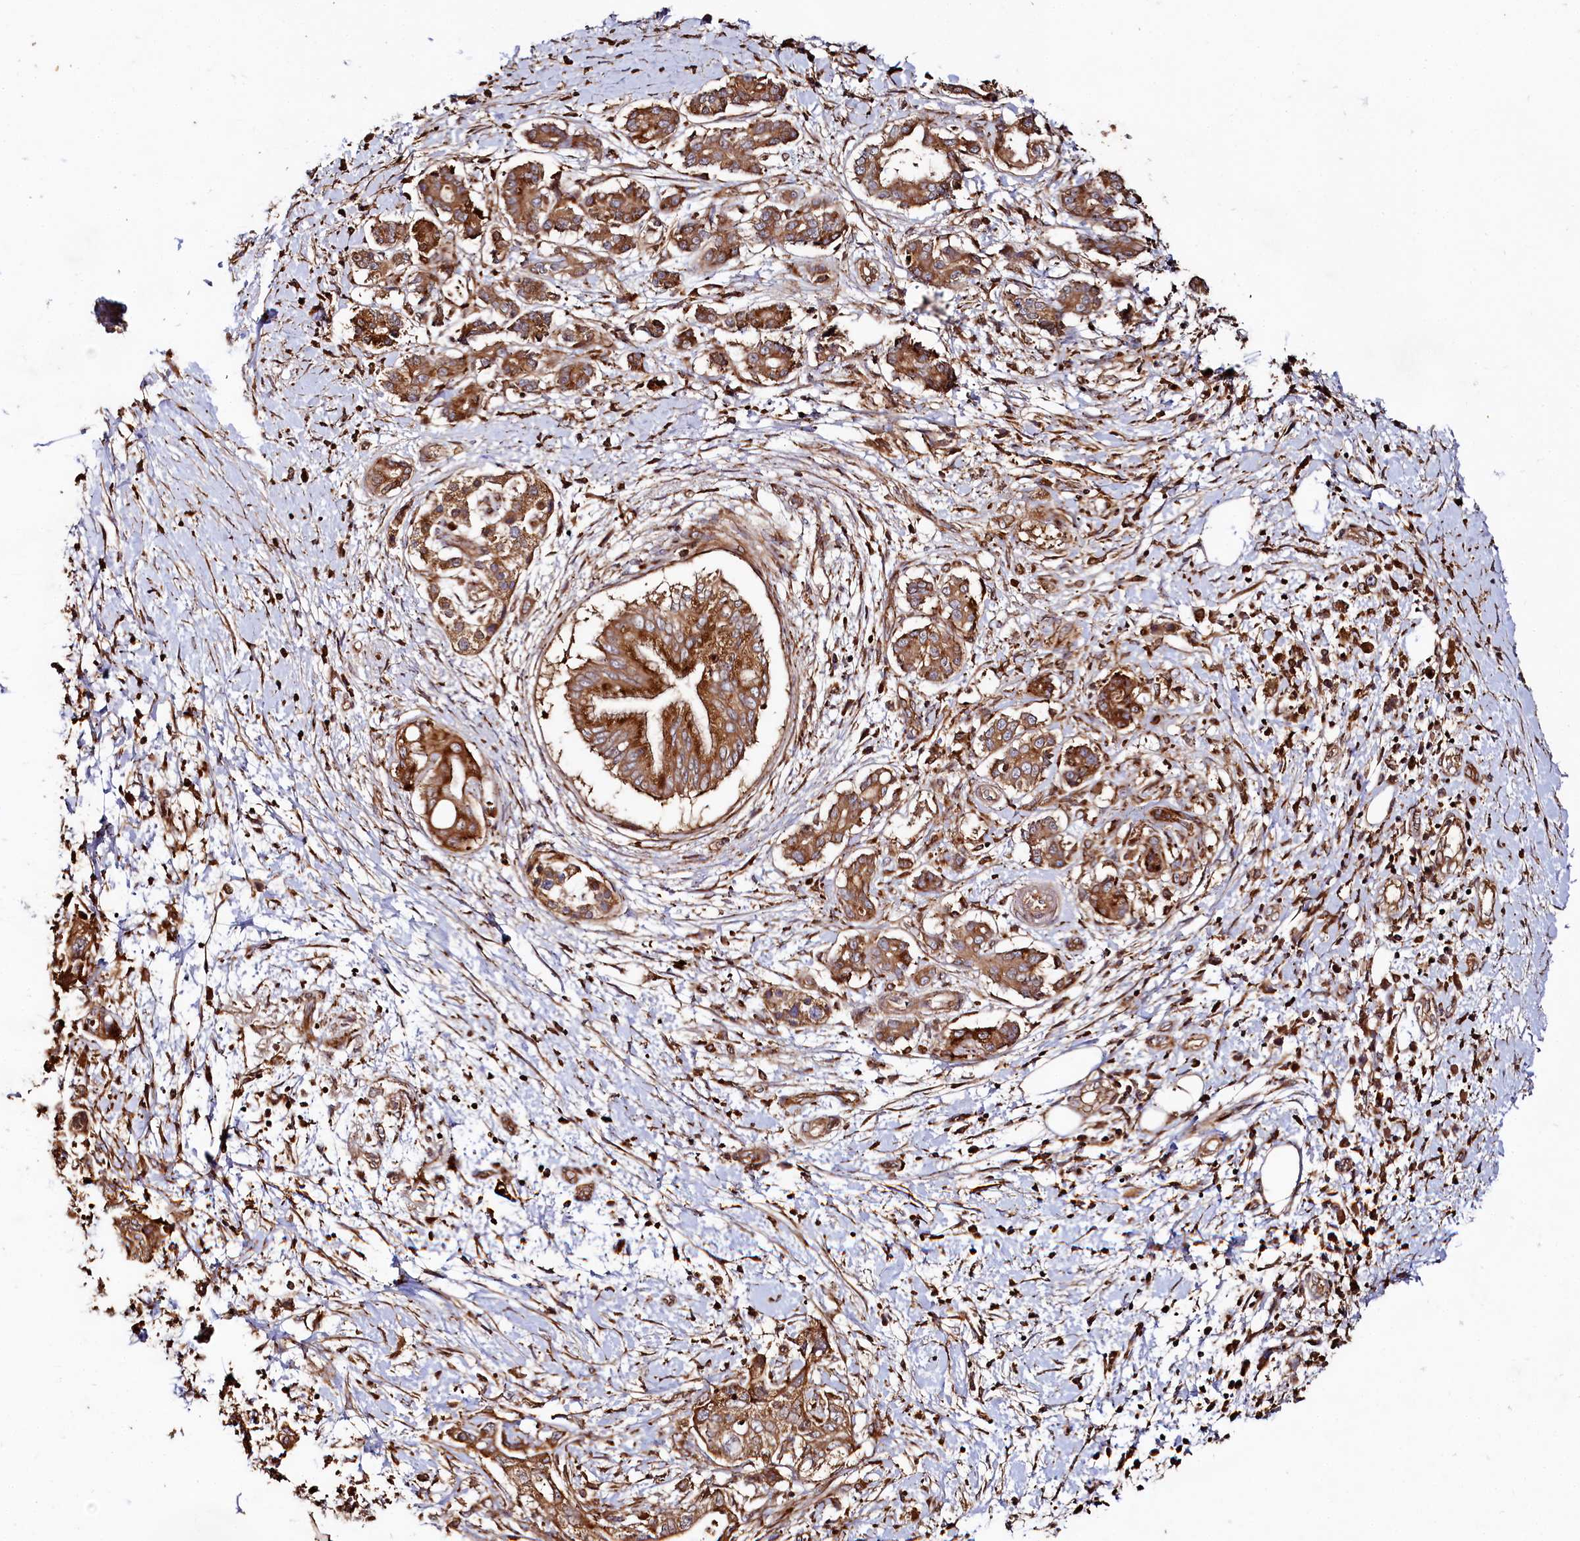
{"staining": {"intensity": "moderate", "quantity": ">75%", "location": "cytoplasmic/membranous"}, "tissue": "pancreatic cancer", "cell_type": "Tumor cells", "image_type": "cancer", "snomed": [{"axis": "morphology", "description": "Adenocarcinoma, NOS"}, {"axis": "topography", "description": "Pancreas"}], "caption": "Immunohistochemistry (IHC) of human adenocarcinoma (pancreatic) reveals medium levels of moderate cytoplasmic/membranous expression in about >75% of tumor cells.", "gene": "WDR73", "patient": {"sex": "female", "age": 73}}